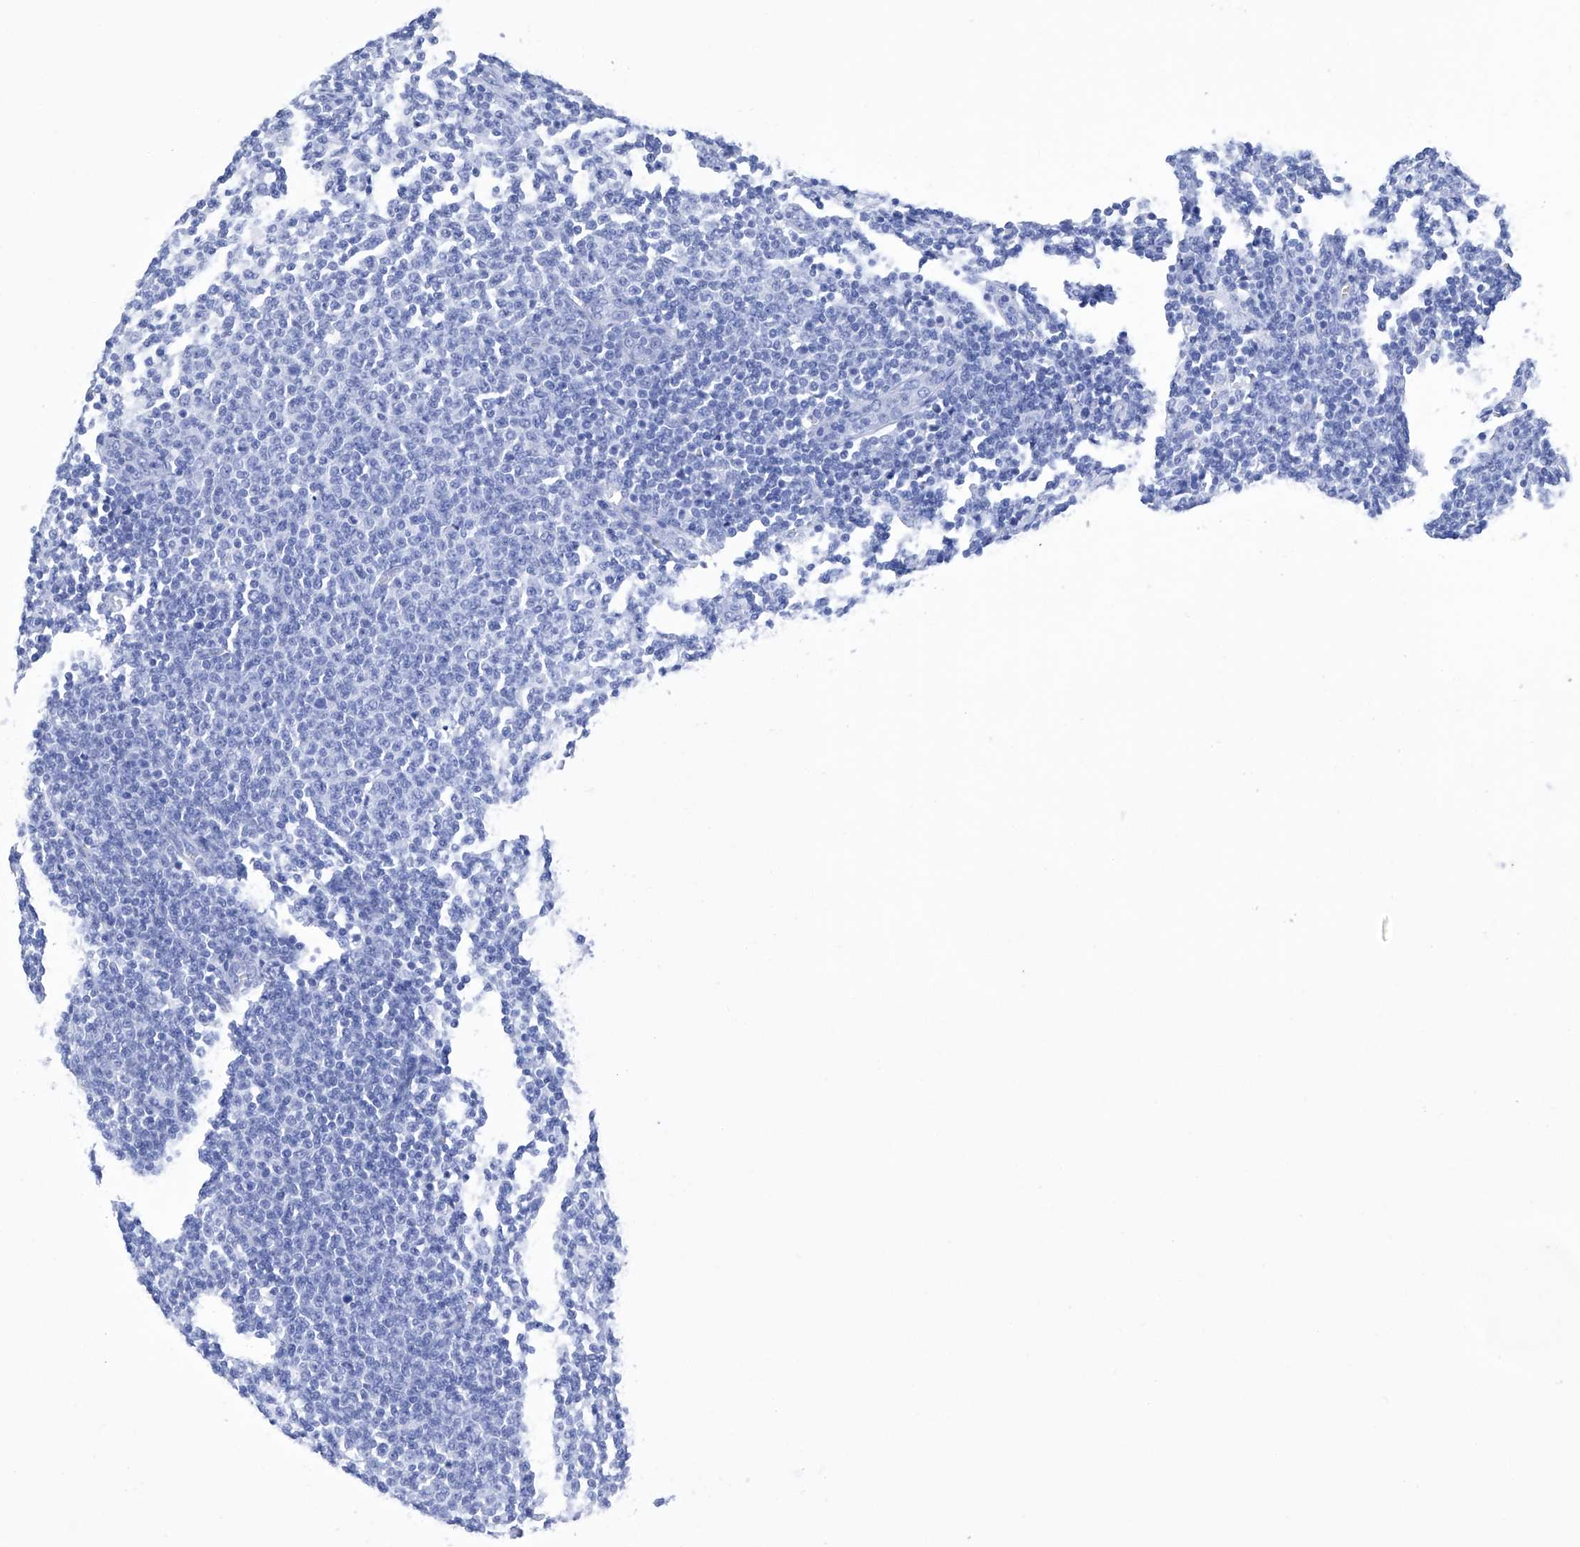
{"staining": {"intensity": "negative", "quantity": "none", "location": "none"}, "tissue": "lymphoma", "cell_type": "Tumor cells", "image_type": "cancer", "snomed": [{"axis": "morphology", "description": "Malignant lymphoma, non-Hodgkin's type, Low grade"}, {"axis": "topography", "description": "Lymph node"}], "caption": "DAB immunohistochemical staining of human malignant lymphoma, non-Hodgkin's type (low-grade) reveals no significant positivity in tumor cells.", "gene": "GPT", "patient": {"sex": "male", "age": 66}}